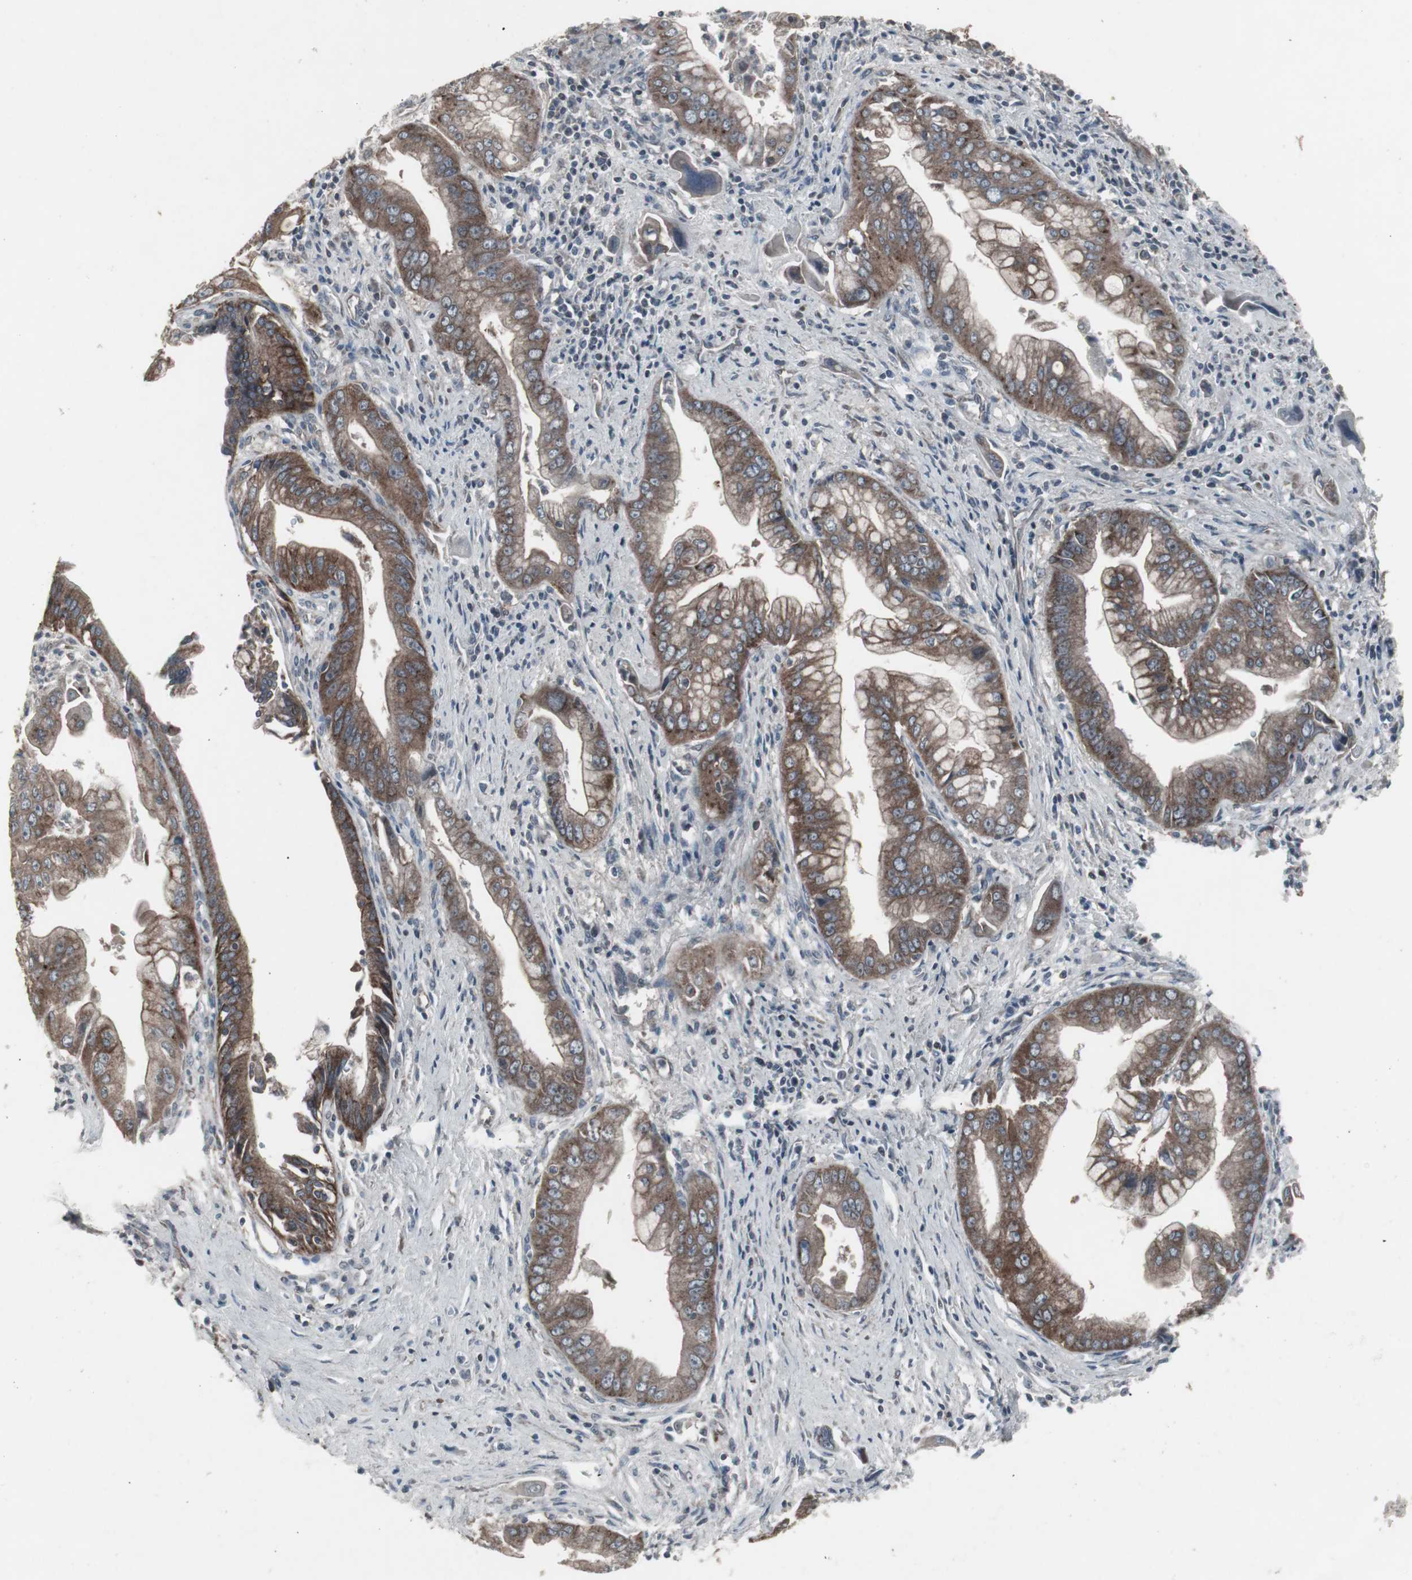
{"staining": {"intensity": "moderate", "quantity": "25%-75%", "location": "cytoplasmic/membranous"}, "tissue": "pancreatic cancer", "cell_type": "Tumor cells", "image_type": "cancer", "snomed": [{"axis": "morphology", "description": "Adenocarcinoma, NOS"}, {"axis": "topography", "description": "Pancreas"}], "caption": "The histopathology image exhibits staining of pancreatic cancer (adenocarcinoma), revealing moderate cytoplasmic/membranous protein expression (brown color) within tumor cells.", "gene": "SSTR2", "patient": {"sex": "male", "age": 59}}